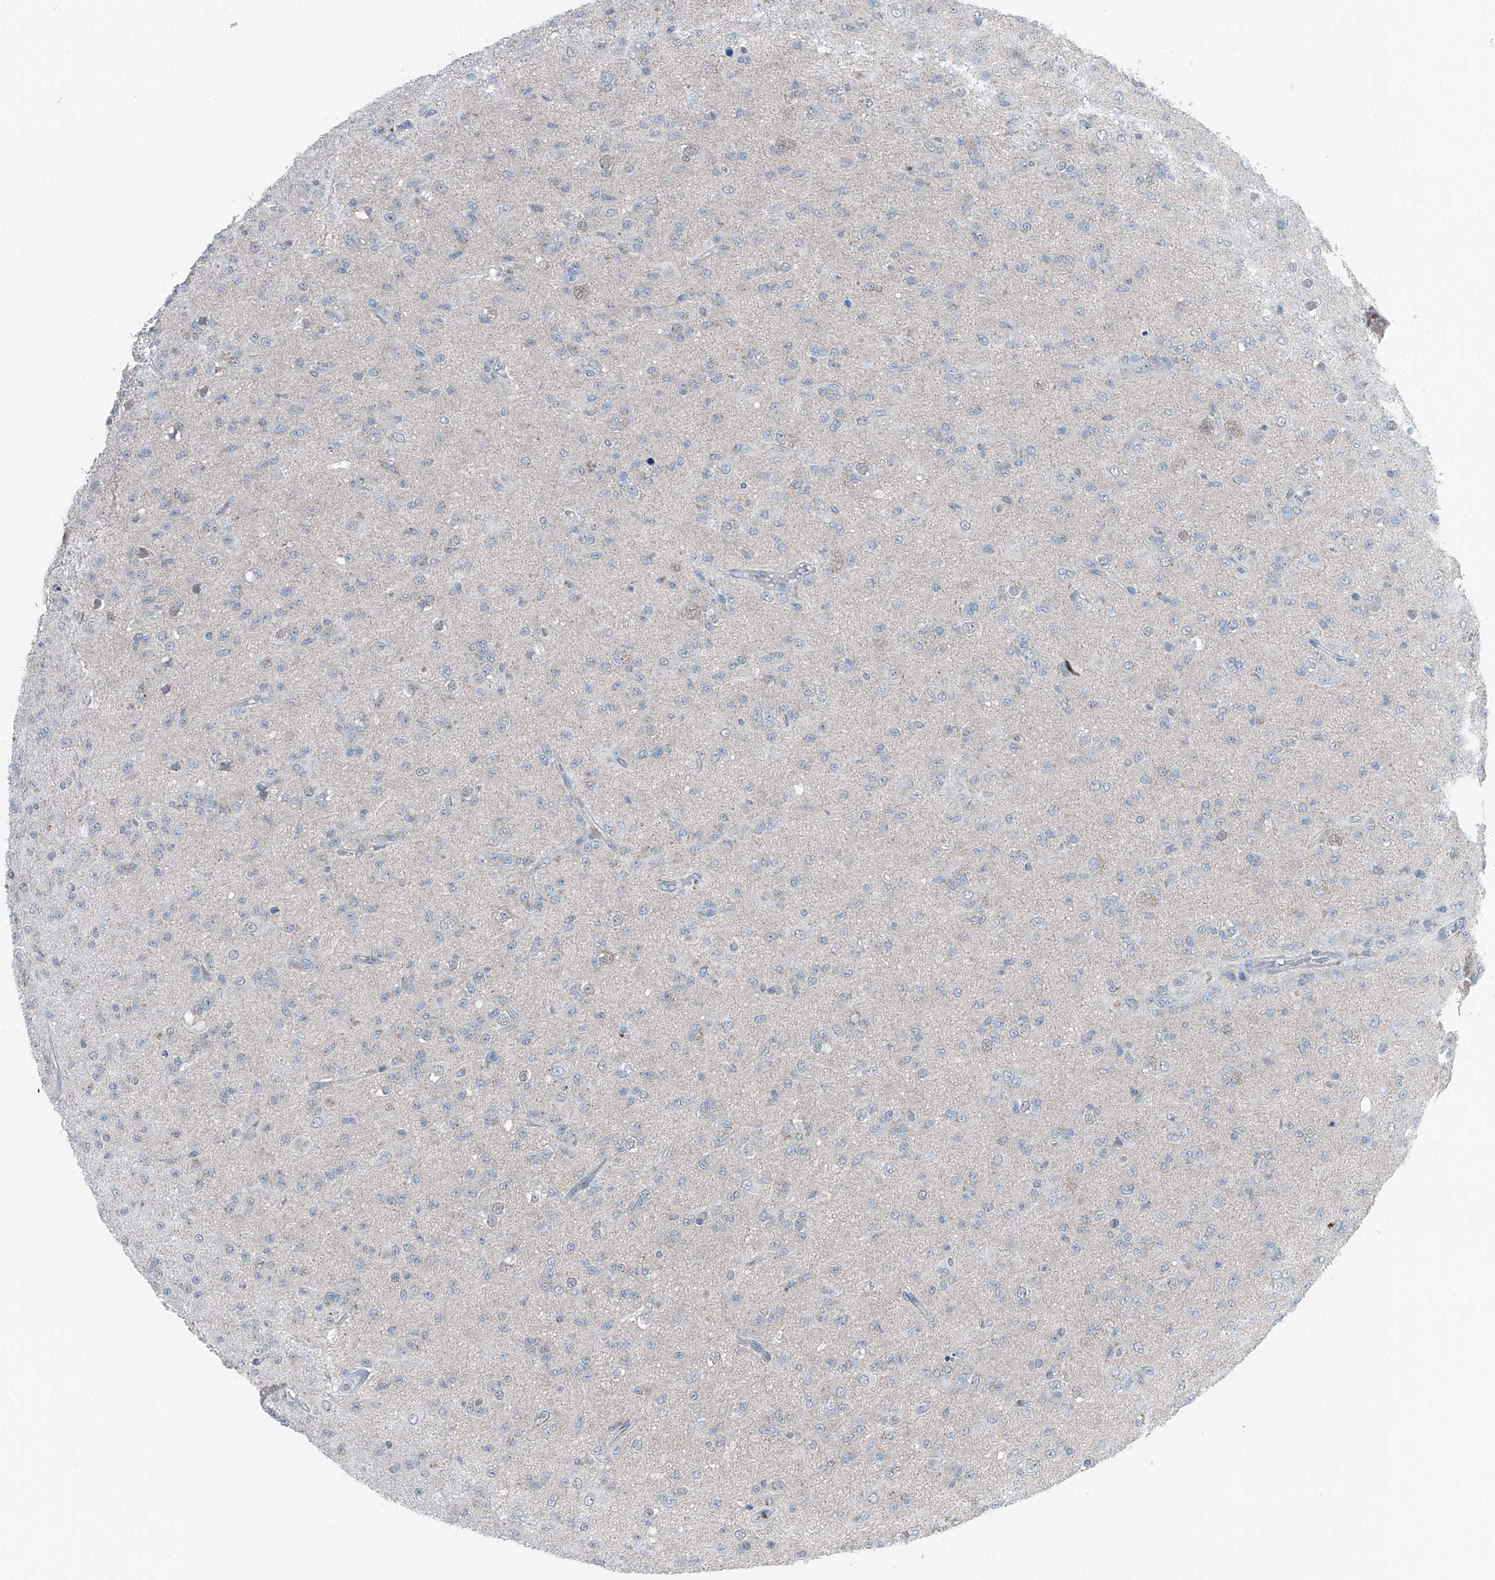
{"staining": {"intensity": "negative", "quantity": "none", "location": "none"}, "tissue": "glioma", "cell_type": "Tumor cells", "image_type": "cancer", "snomed": [{"axis": "morphology", "description": "Glioma, malignant, Low grade"}, {"axis": "topography", "description": "Brain"}], "caption": "This histopathology image is of malignant glioma (low-grade) stained with IHC to label a protein in brown with the nuclei are counter-stained blue. There is no staining in tumor cells.", "gene": "DYRK1B", "patient": {"sex": "male", "age": 65}}